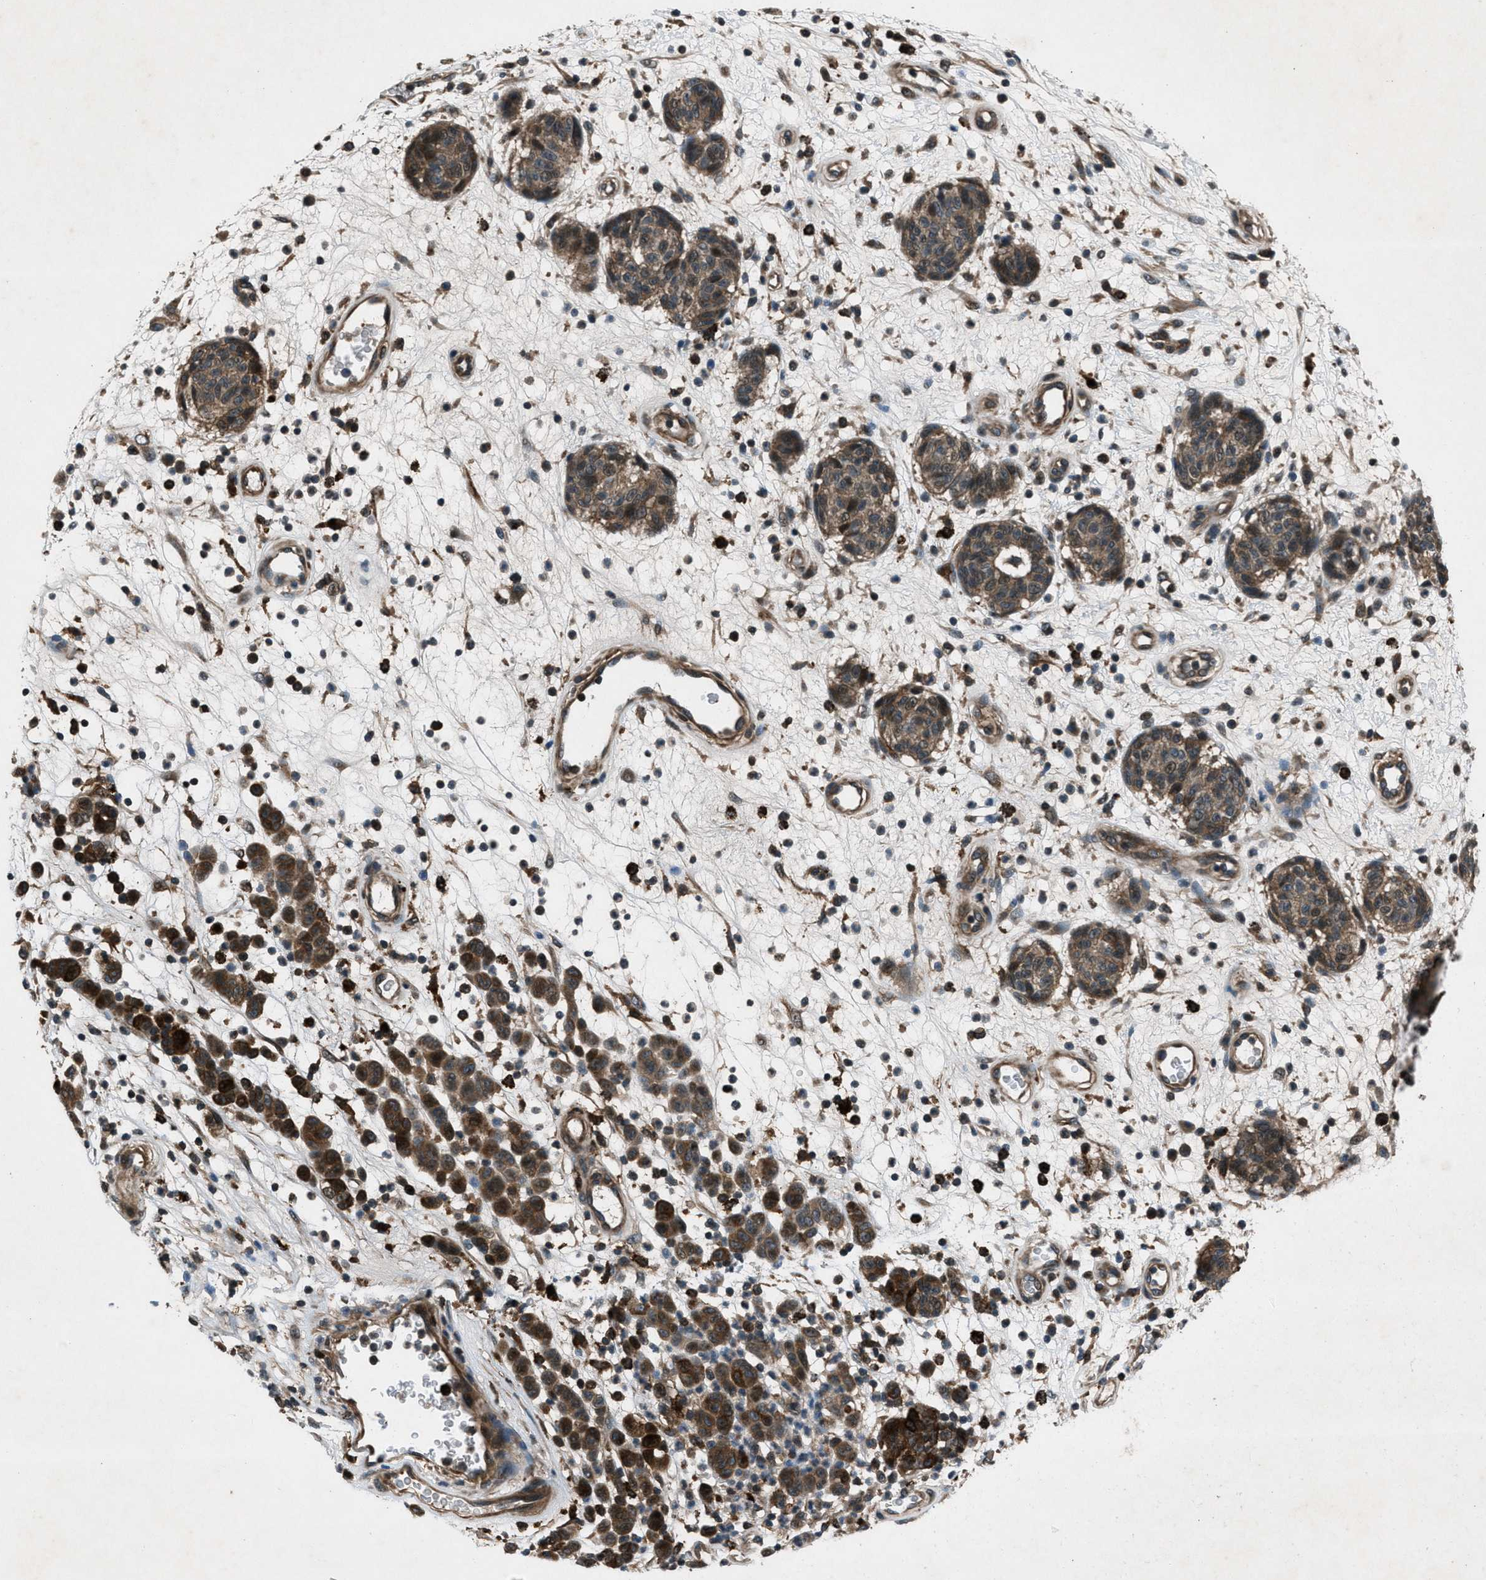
{"staining": {"intensity": "strong", "quantity": ">75%", "location": "cytoplasmic/membranous"}, "tissue": "melanoma", "cell_type": "Tumor cells", "image_type": "cancer", "snomed": [{"axis": "morphology", "description": "Malignant melanoma, NOS"}, {"axis": "topography", "description": "Skin"}], "caption": "Immunohistochemistry (DAB) staining of human malignant melanoma displays strong cytoplasmic/membranous protein expression in about >75% of tumor cells. The protein of interest is stained brown, and the nuclei are stained in blue (DAB IHC with brightfield microscopy, high magnification).", "gene": "EPSTI1", "patient": {"sex": "male", "age": 59}}